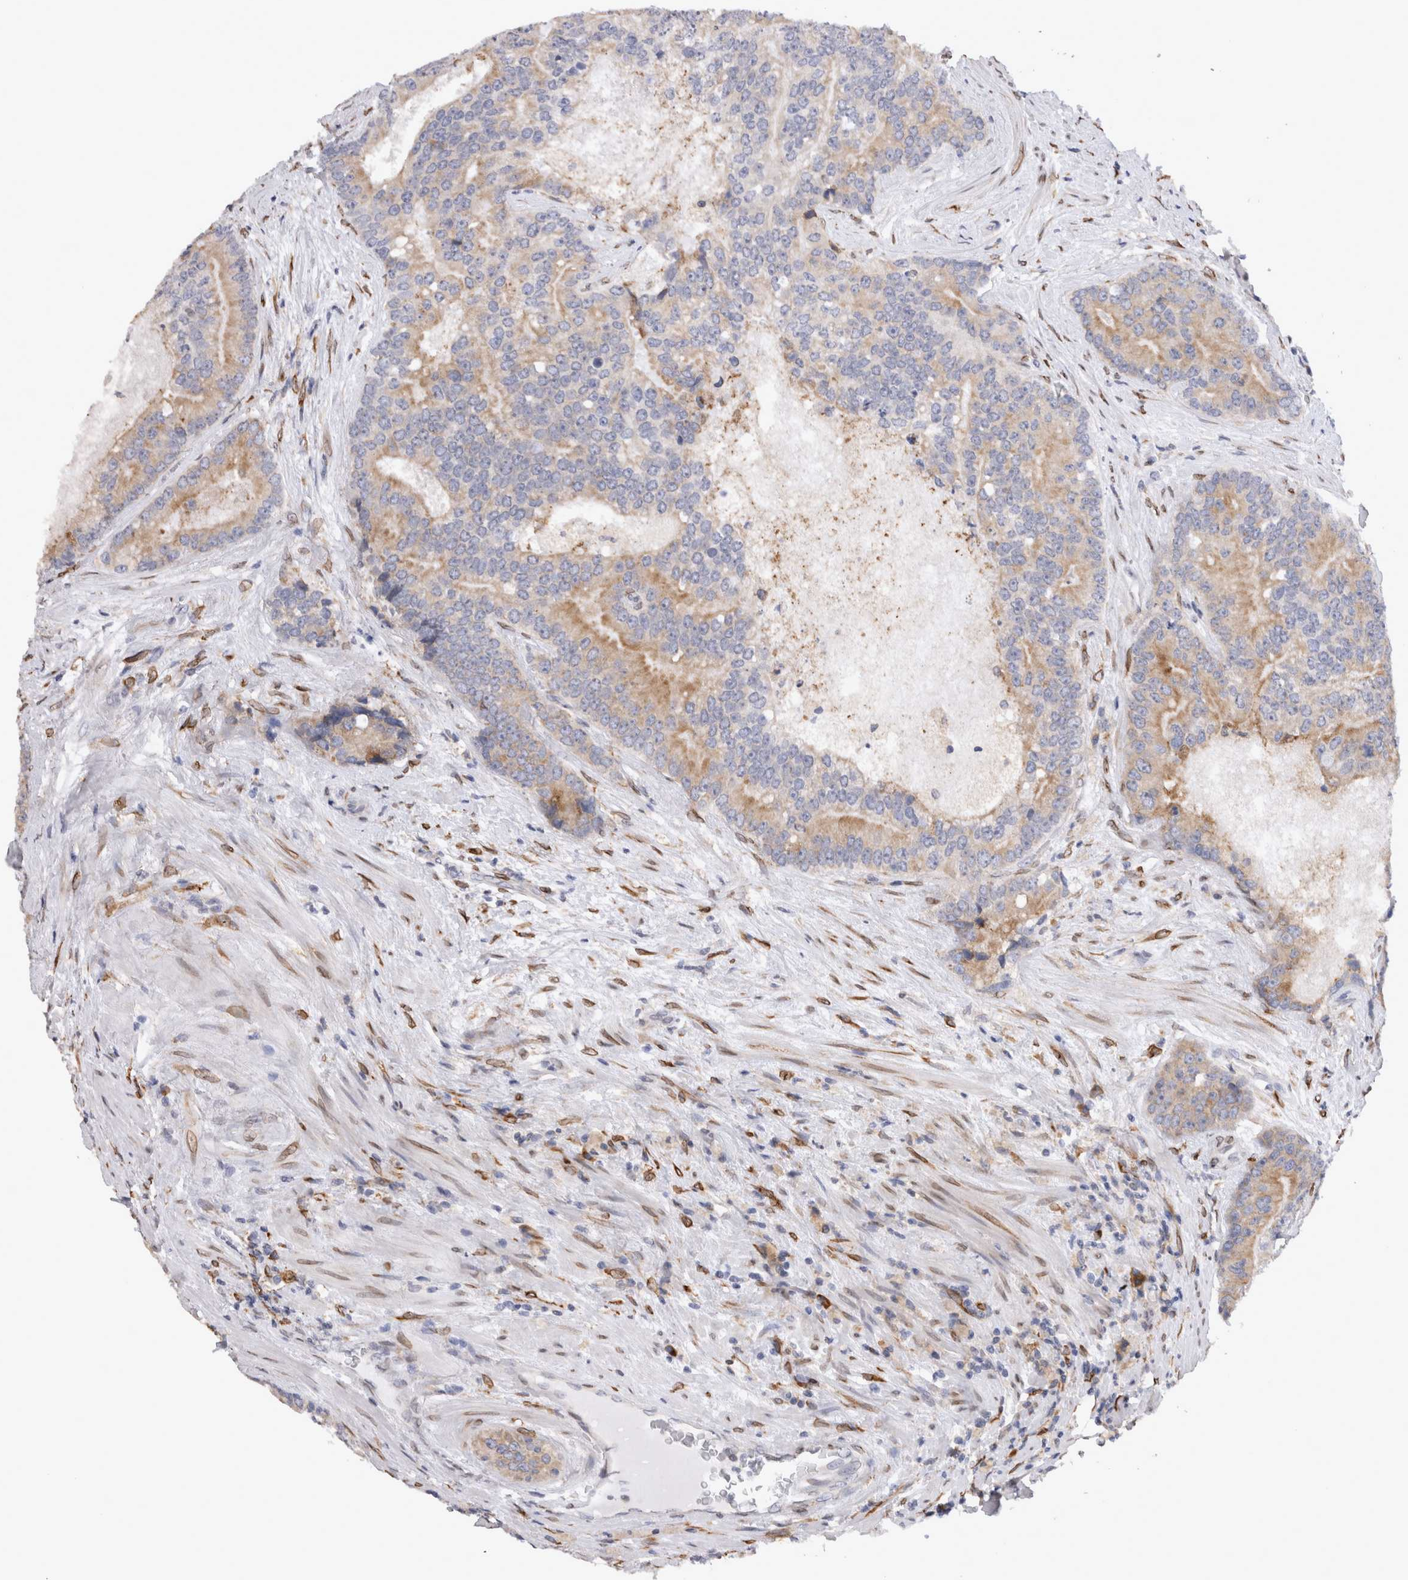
{"staining": {"intensity": "moderate", "quantity": "<25%", "location": "cytoplasmic/membranous"}, "tissue": "prostate cancer", "cell_type": "Tumor cells", "image_type": "cancer", "snomed": [{"axis": "morphology", "description": "Adenocarcinoma, High grade"}, {"axis": "topography", "description": "Prostate"}], "caption": "Immunohistochemical staining of adenocarcinoma (high-grade) (prostate) displays low levels of moderate cytoplasmic/membranous protein expression in about <25% of tumor cells. (DAB (3,3'-diaminobenzidine) IHC, brown staining for protein, blue staining for nuclei).", "gene": "VCPIP1", "patient": {"sex": "male", "age": 70}}